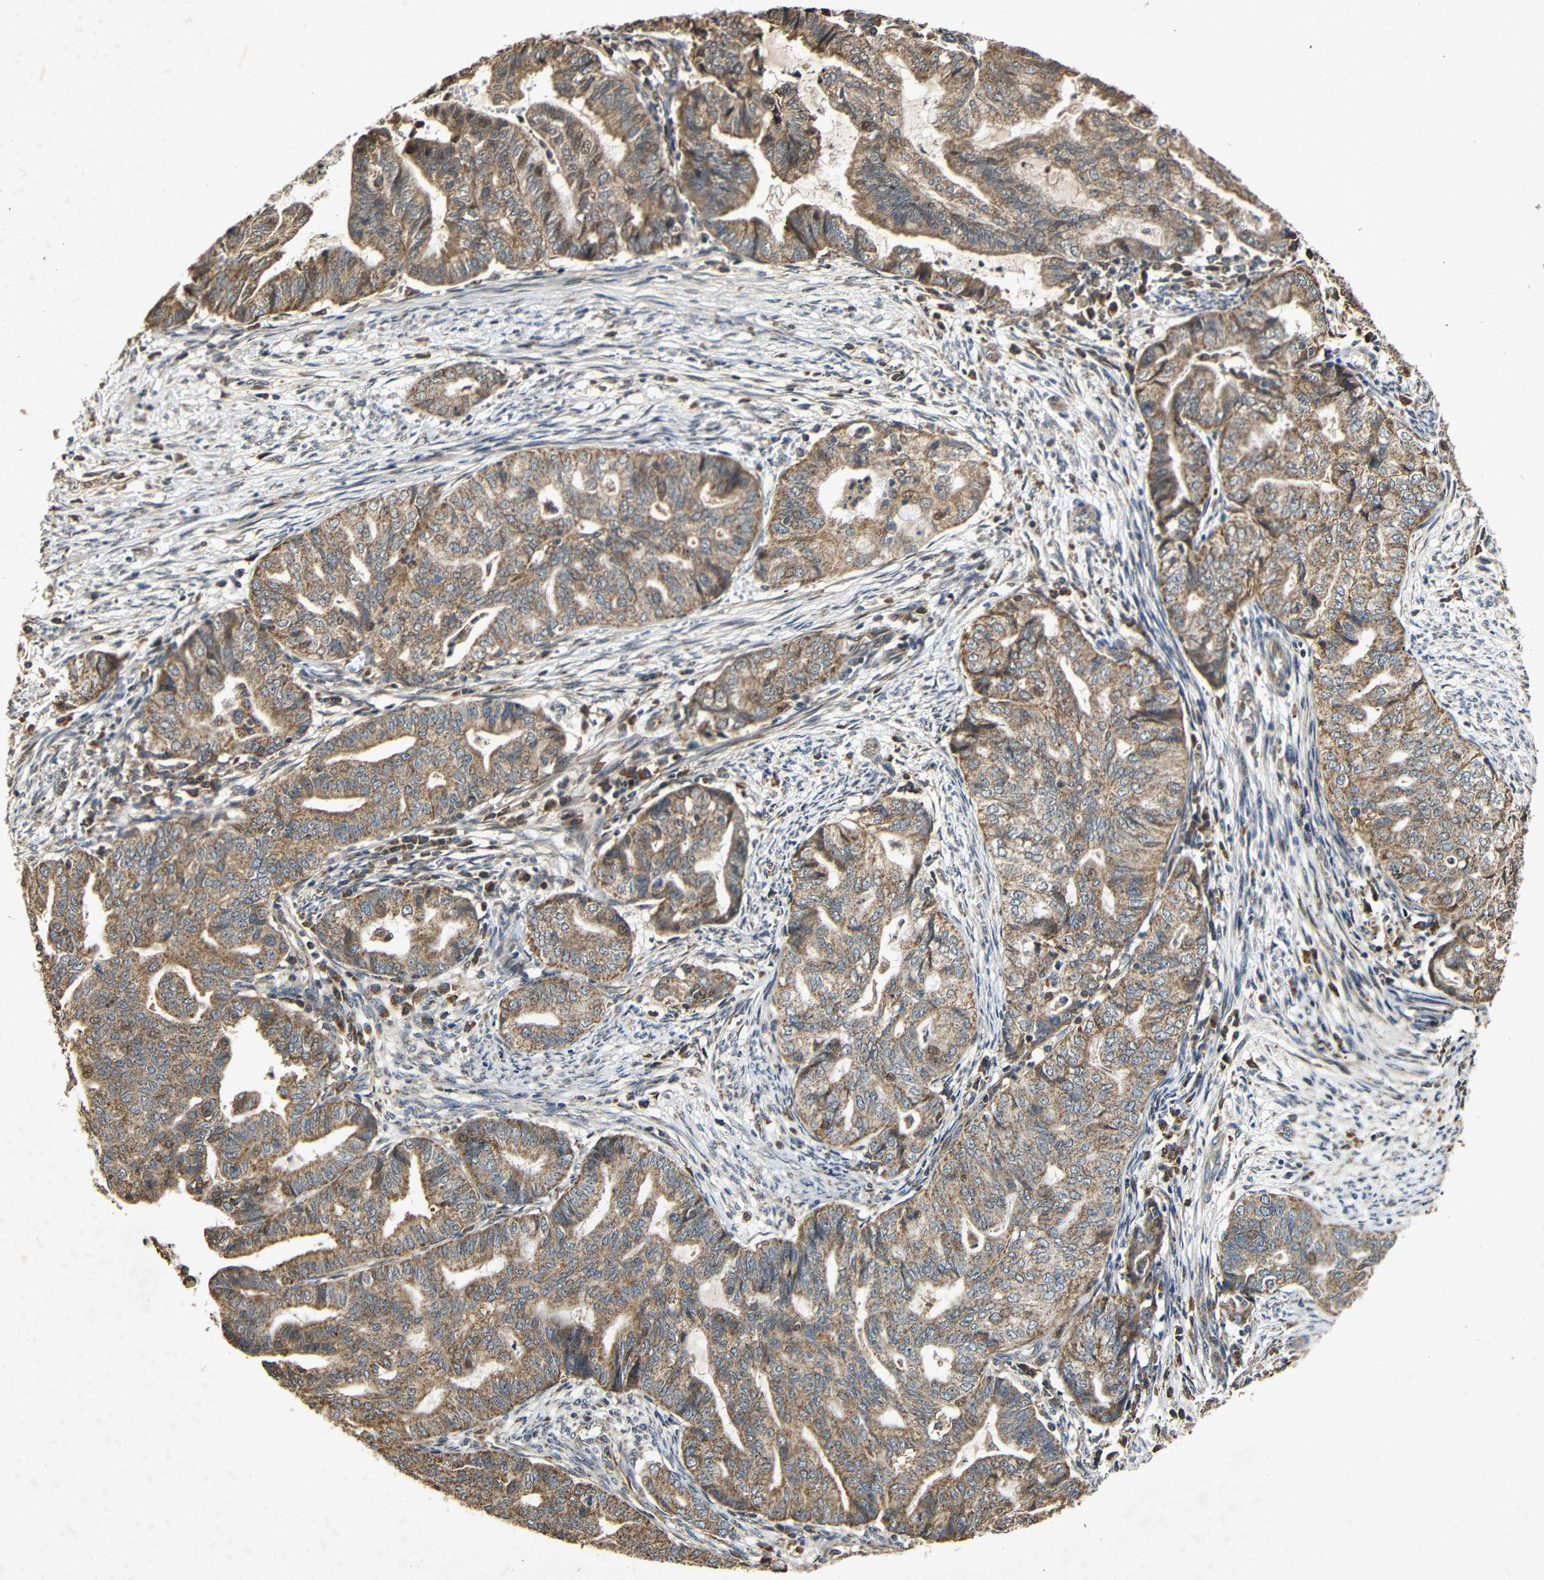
{"staining": {"intensity": "moderate", "quantity": ">75%", "location": "cytoplasmic/membranous,nuclear"}, "tissue": "endometrial cancer", "cell_type": "Tumor cells", "image_type": "cancer", "snomed": [{"axis": "morphology", "description": "Adenocarcinoma, NOS"}, {"axis": "topography", "description": "Endometrium"}], "caption": "The immunohistochemical stain highlights moderate cytoplasmic/membranous and nuclear positivity in tumor cells of endometrial adenocarcinoma tissue.", "gene": "KAZALD1", "patient": {"sex": "female", "age": 79}}